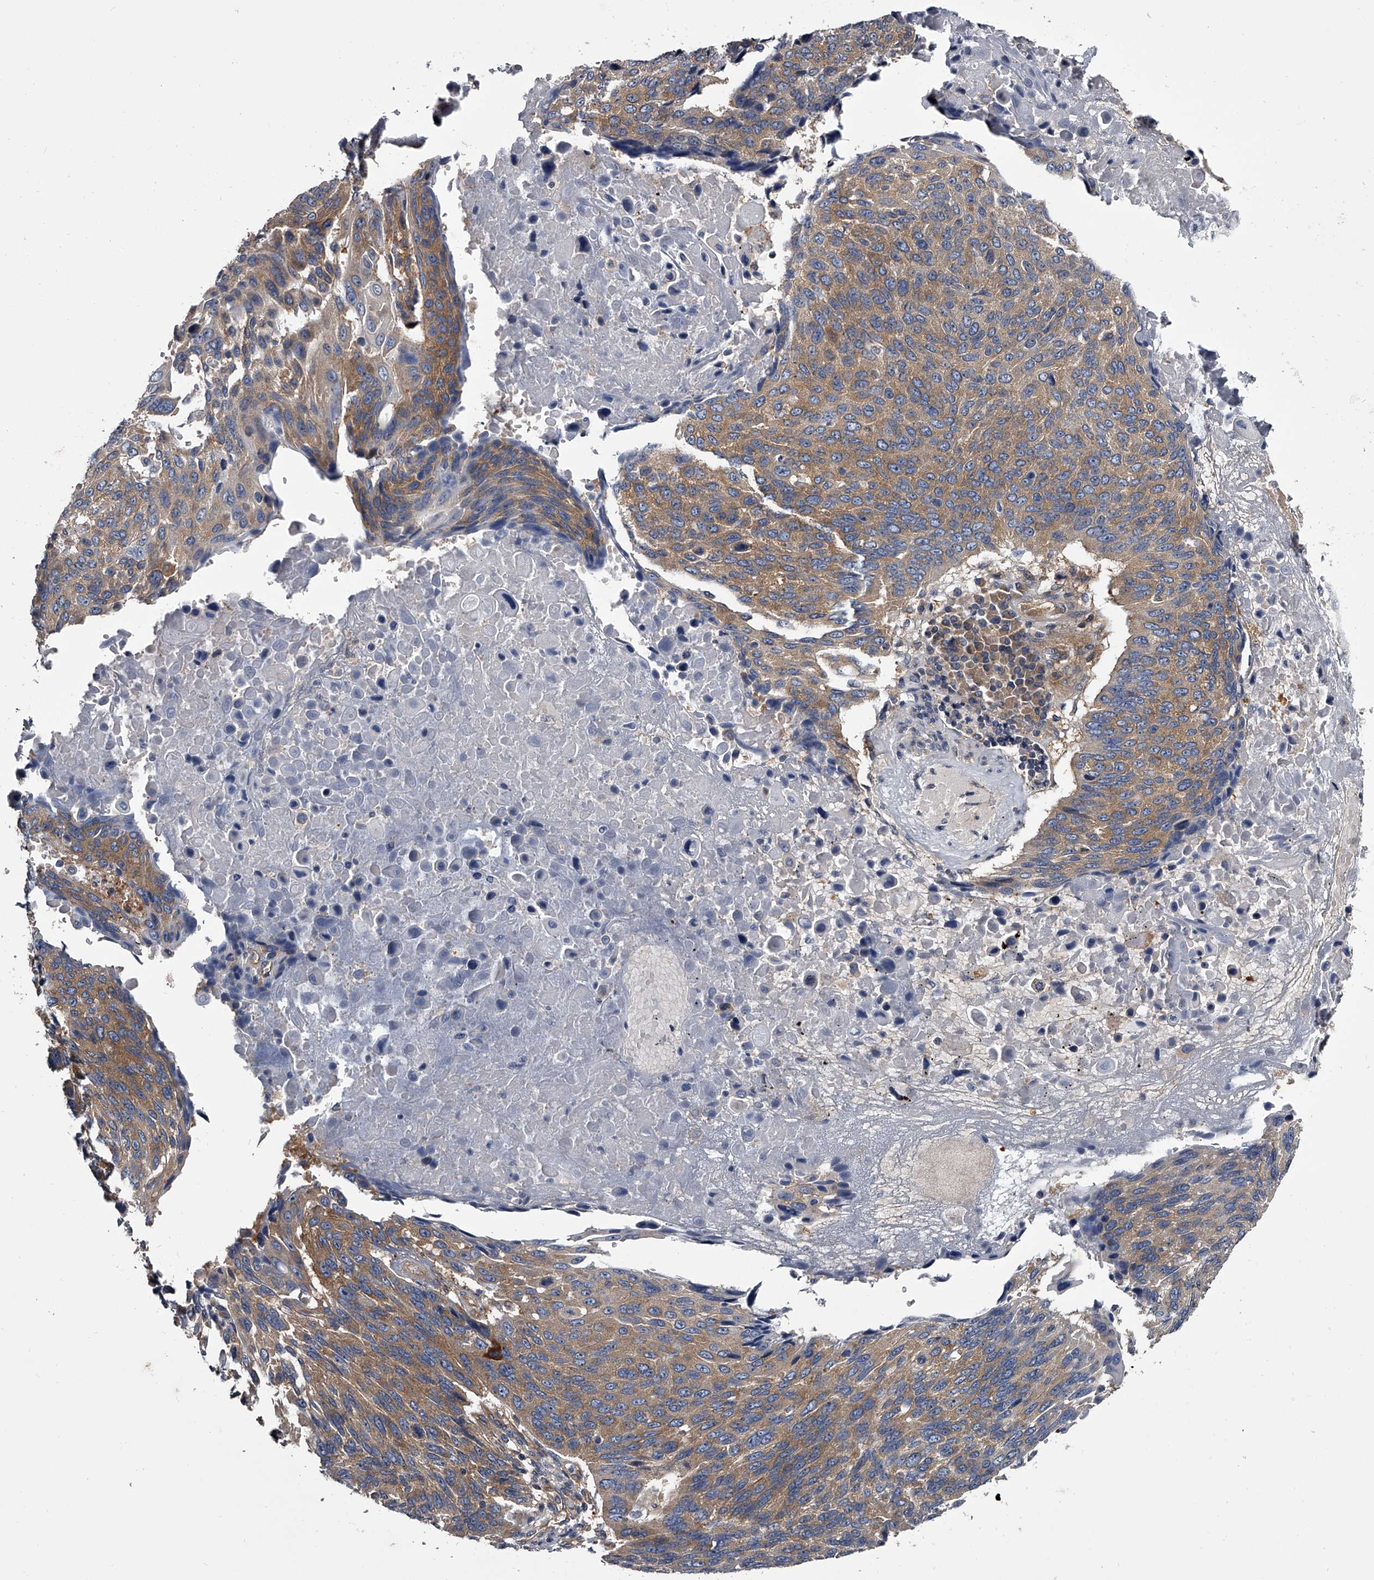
{"staining": {"intensity": "moderate", "quantity": ">75%", "location": "cytoplasmic/membranous"}, "tissue": "lung cancer", "cell_type": "Tumor cells", "image_type": "cancer", "snomed": [{"axis": "morphology", "description": "Squamous cell carcinoma, NOS"}, {"axis": "topography", "description": "Lung"}], "caption": "Lung squamous cell carcinoma stained with a brown dye reveals moderate cytoplasmic/membranous positive positivity in about >75% of tumor cells.", "gene": "GAPVD1", "patient": {"sex": "male", "age": 66}}